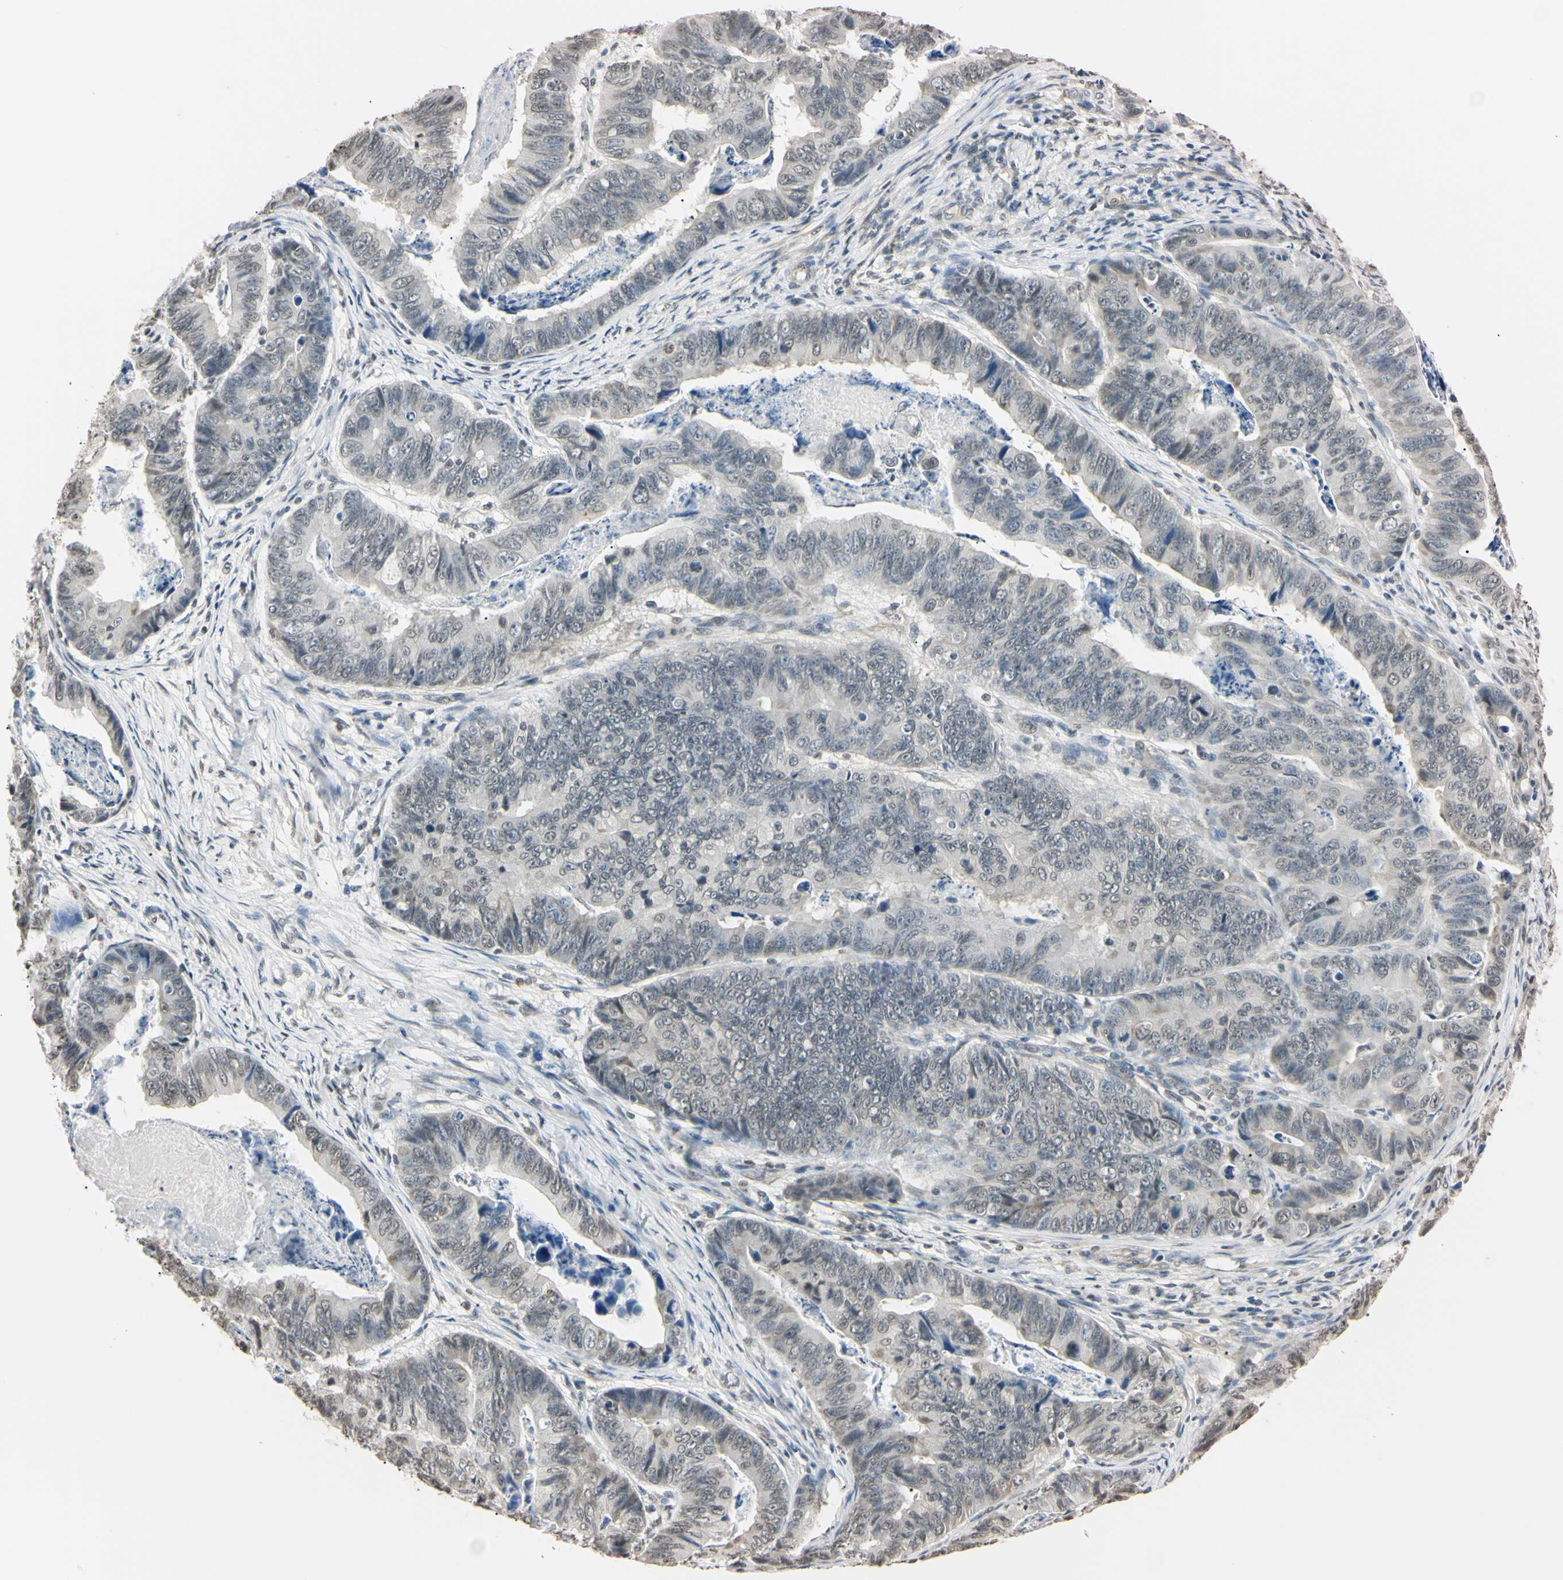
{"staining": {"intensity": "weak", "quantity": "<25%", "location": "nuclear"}, "tissue": "stomach cancer", "cell_type": "Tumor cells", "image_type": "cancer", "snomed": [{"axis": "morphology", "description": "Adenocarcinoma, NOS"}, {"axis": "topography", "description": "Stomach, lower"}], "caption": "A micrograph of human stomach adenocarcinoma is negative for staining in tumor cells. (Stains: DAB (3,3'-diaminobenzidine) IHC with hematoxylin counter stain, Microscopy: brightfield microscopy at high magnification).", "gene": "CDC45", "patient": {"sex": "male", "age": 77}}